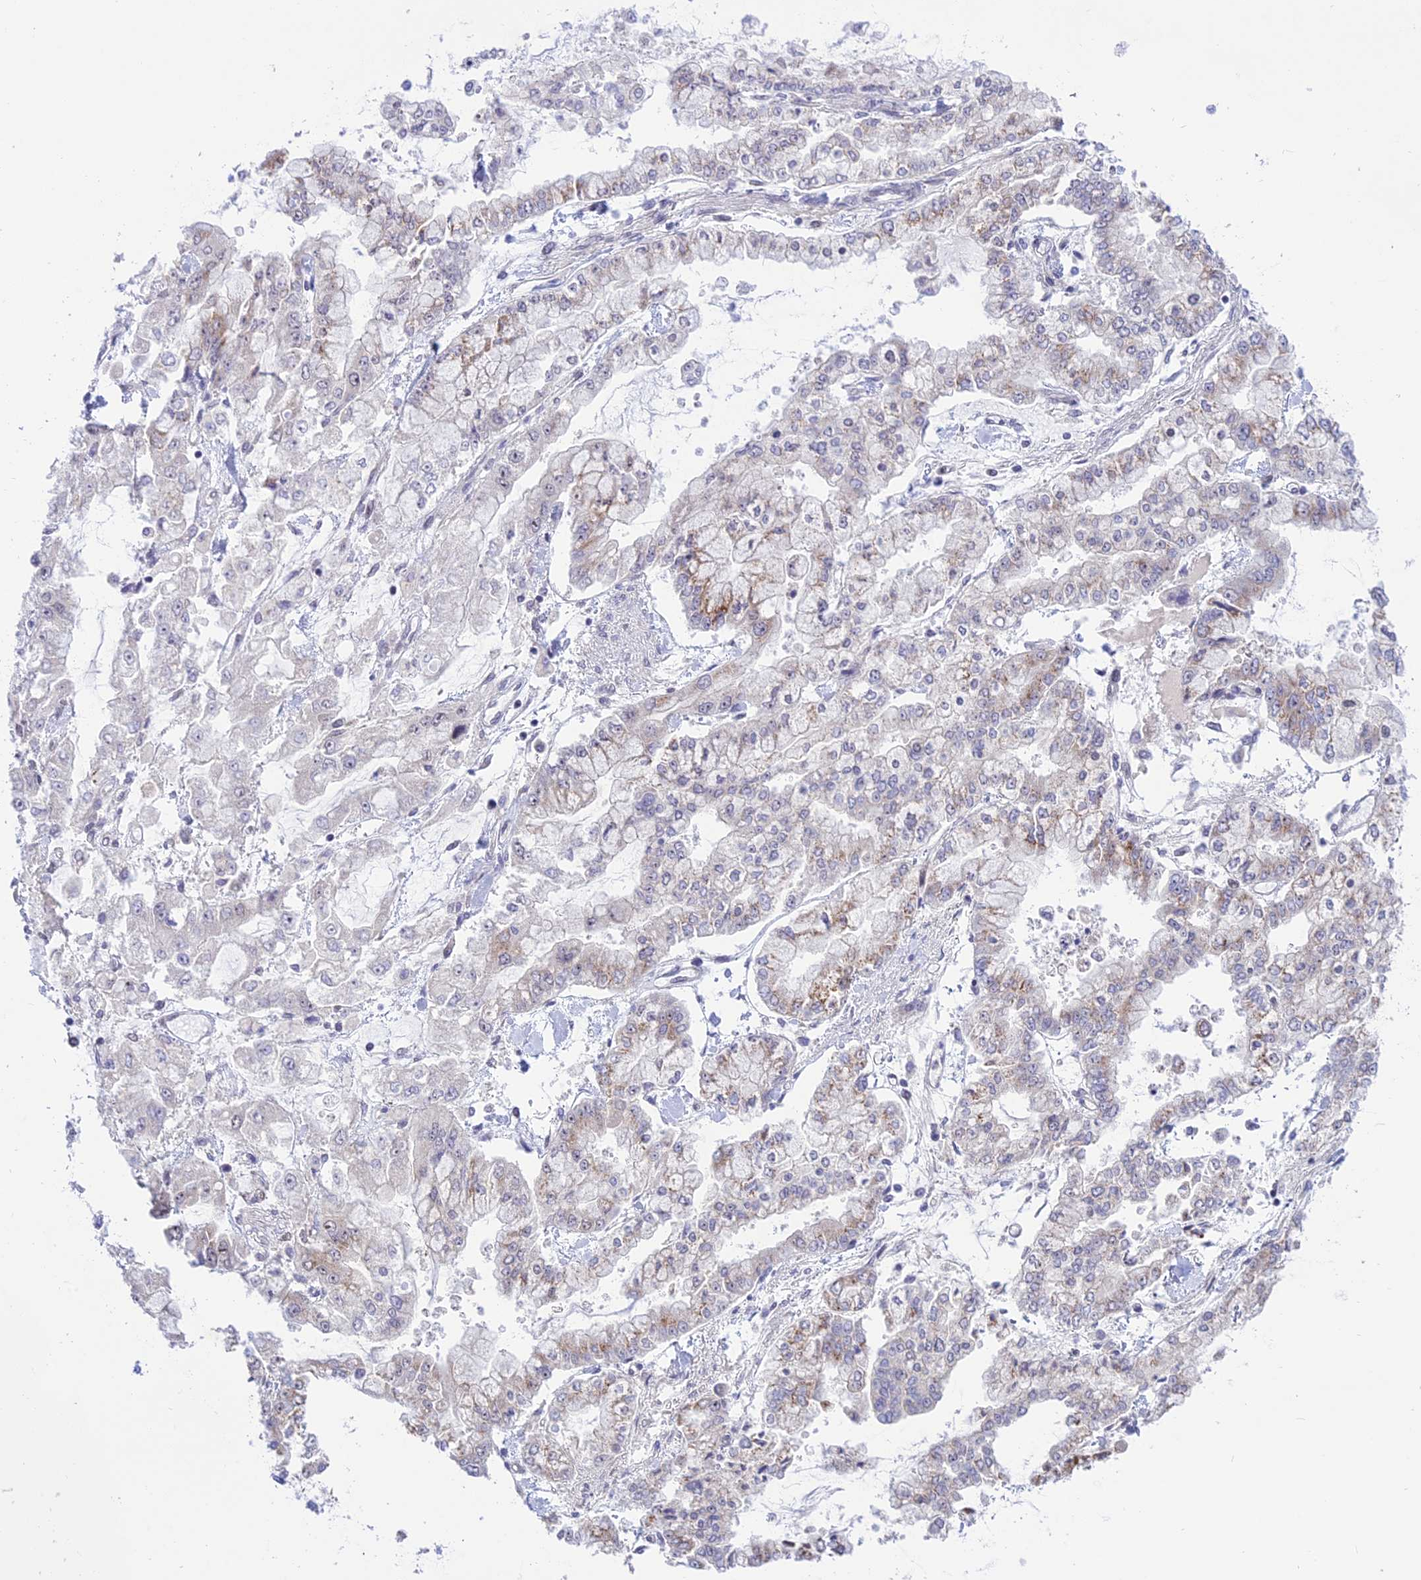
{"staining": {"intensity": "weak", "quantity": "25%-75%", "location": "cytoplasmic/membranous"}, "tissue": "stomach cancer", "cell_type": "Tumor cells", "image_type": "cancer", "snomed": [{"axis": "morphology", "description": "Normal tissue, NOS"}, {"axis": "morphology", "description": "Adenocarcinoma, NOS"}, {"axis": "topography", "description": "Stomach, upper"}, {"axis": "topography", "description": "Stomach"}], "caption": "The image reveals immunohistochemical staining of stomach cancer. There is weak cytoplasmic/membranous positivity is appreciated in approximately 25%-75% of tumor cells.", "gene": "ZNF837", "patient": {"sex": "male", "age": 76}}